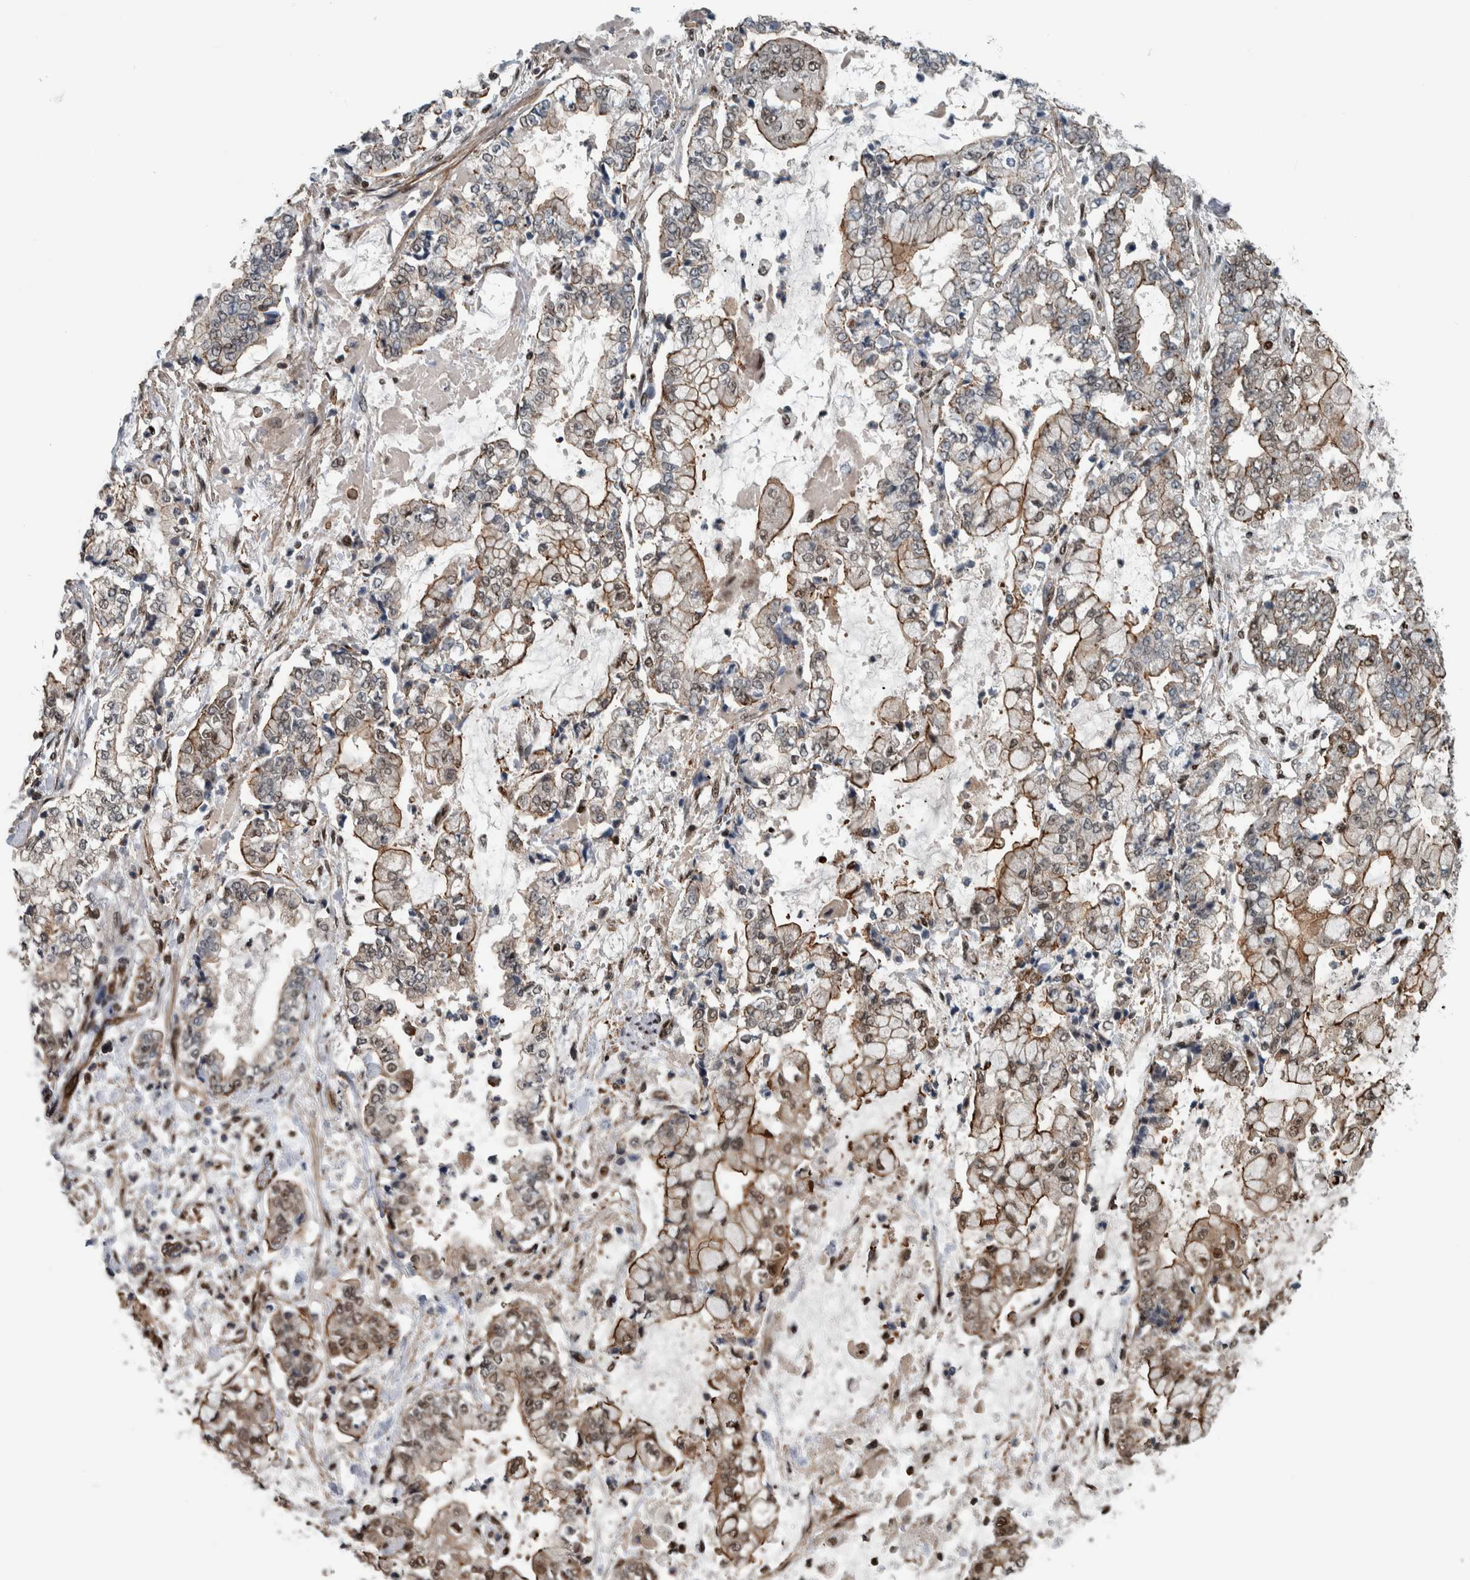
{"staining": {"intensity": "moderate", "quantity": "25%-75%", "location": "cytoplasmic/membranous"}, "tissue": "stomach cancer", "cell_type": "Tumor cells", "image_type": "cancer", "snomed": [{"axis": "morphology", "description": "Adenocarcinoma, NOS"}, {"axis": "topography", "description": "Stomach"}], "caption": "The image displays a brown stain indicating the presence of a protein in the cytoplasmic/membranous of tumor cells in stomach cancer (adenocarcinoma).", "gene": "FAM135B", "patient": {"sex": "male", "age": 76}}